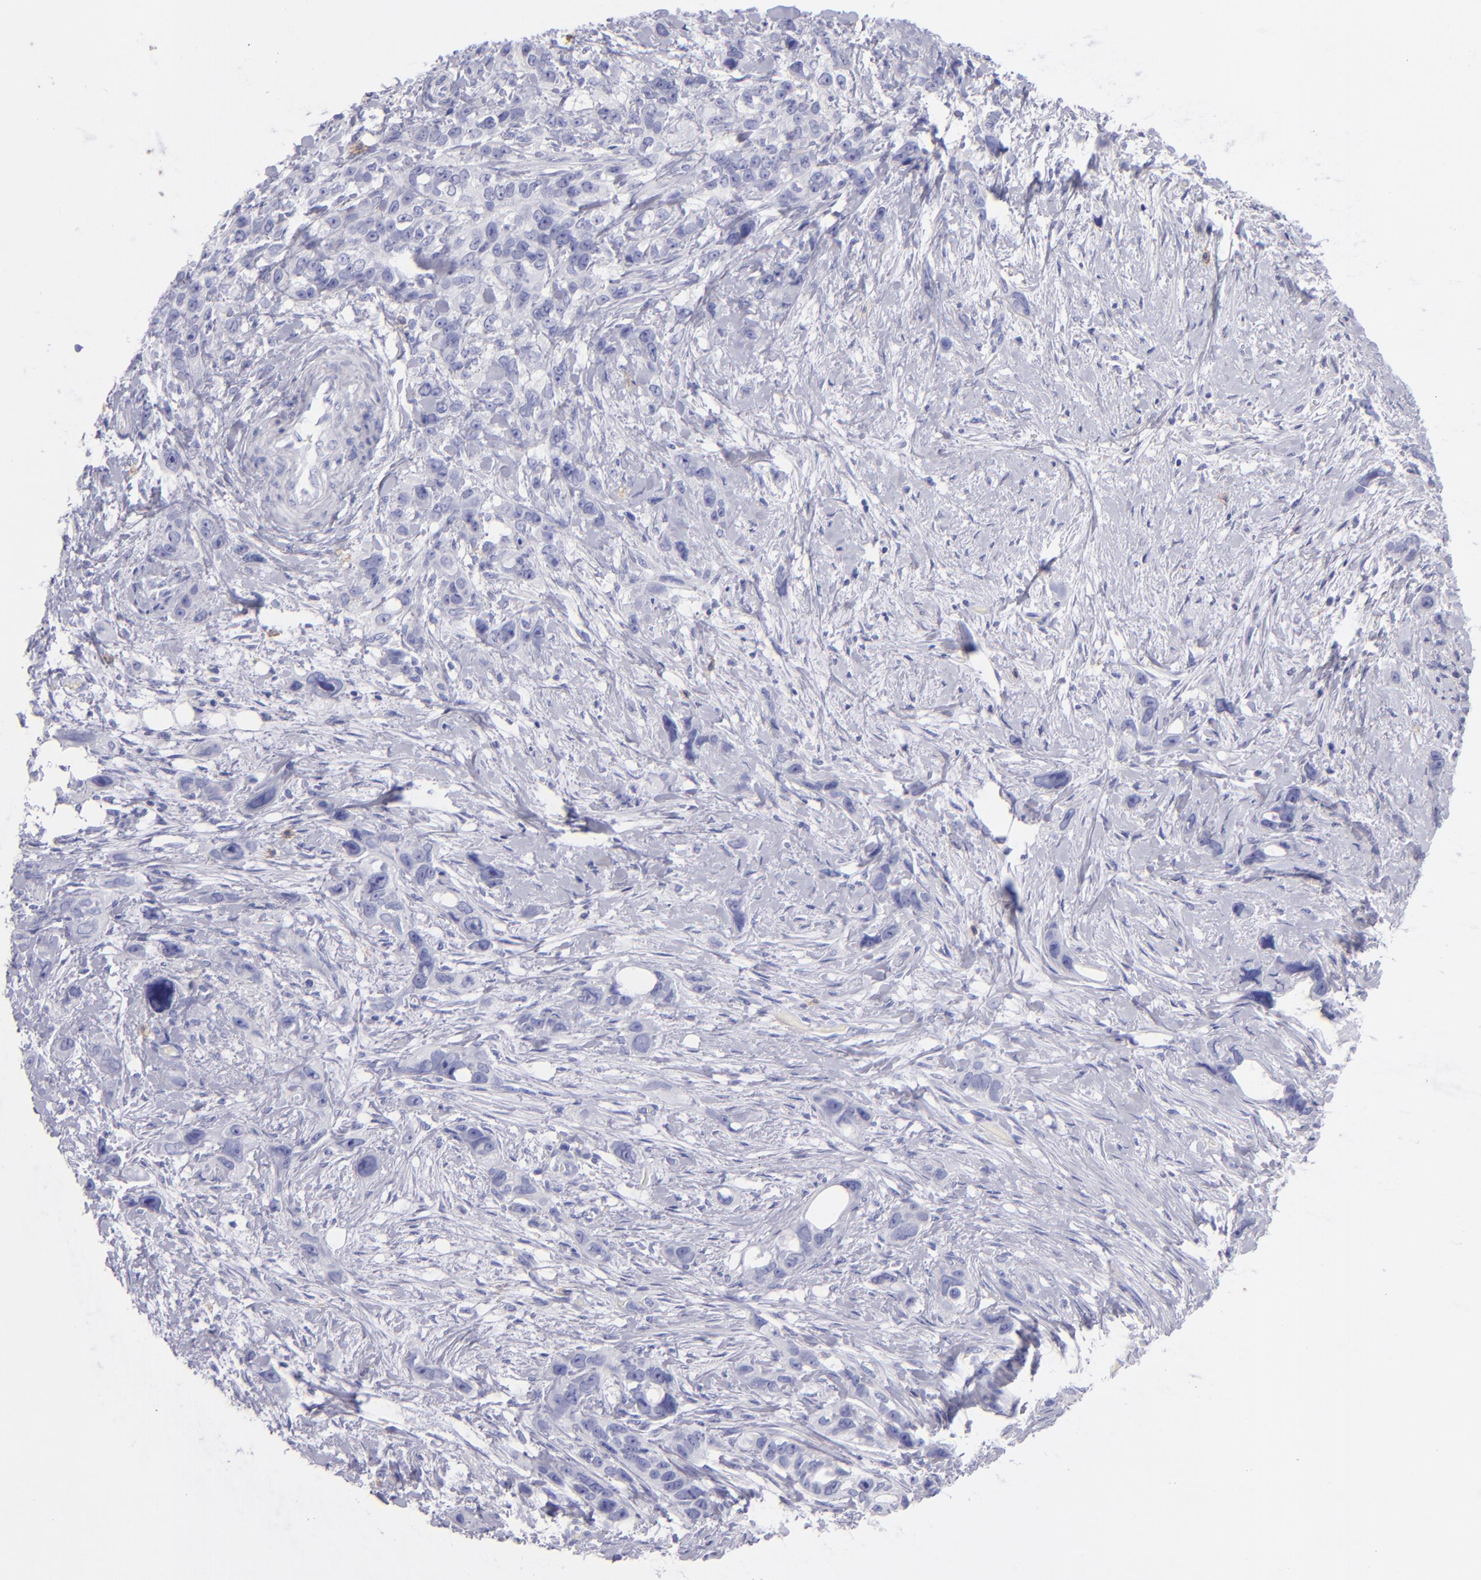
{"staining": {"intensity": "negative", "quantity": "none", "location": "none"}, "tissue": "stomach cancer", "cell_type": "Tumor cells", "image_type": "cancer", "snomed": [{"axis": "morphology", "description": "Adenocarcinoma, NOS"}, {"axis": "topography", "description": "Stomach, upper"}], "caption": "A high-resolution image shows immunohistochemistry staining of adenocarcinoma (stomach), which displays no significant positivity in tumor cells.", "gene": "CD82", "patient": {"sex": "male", "age": 47}}